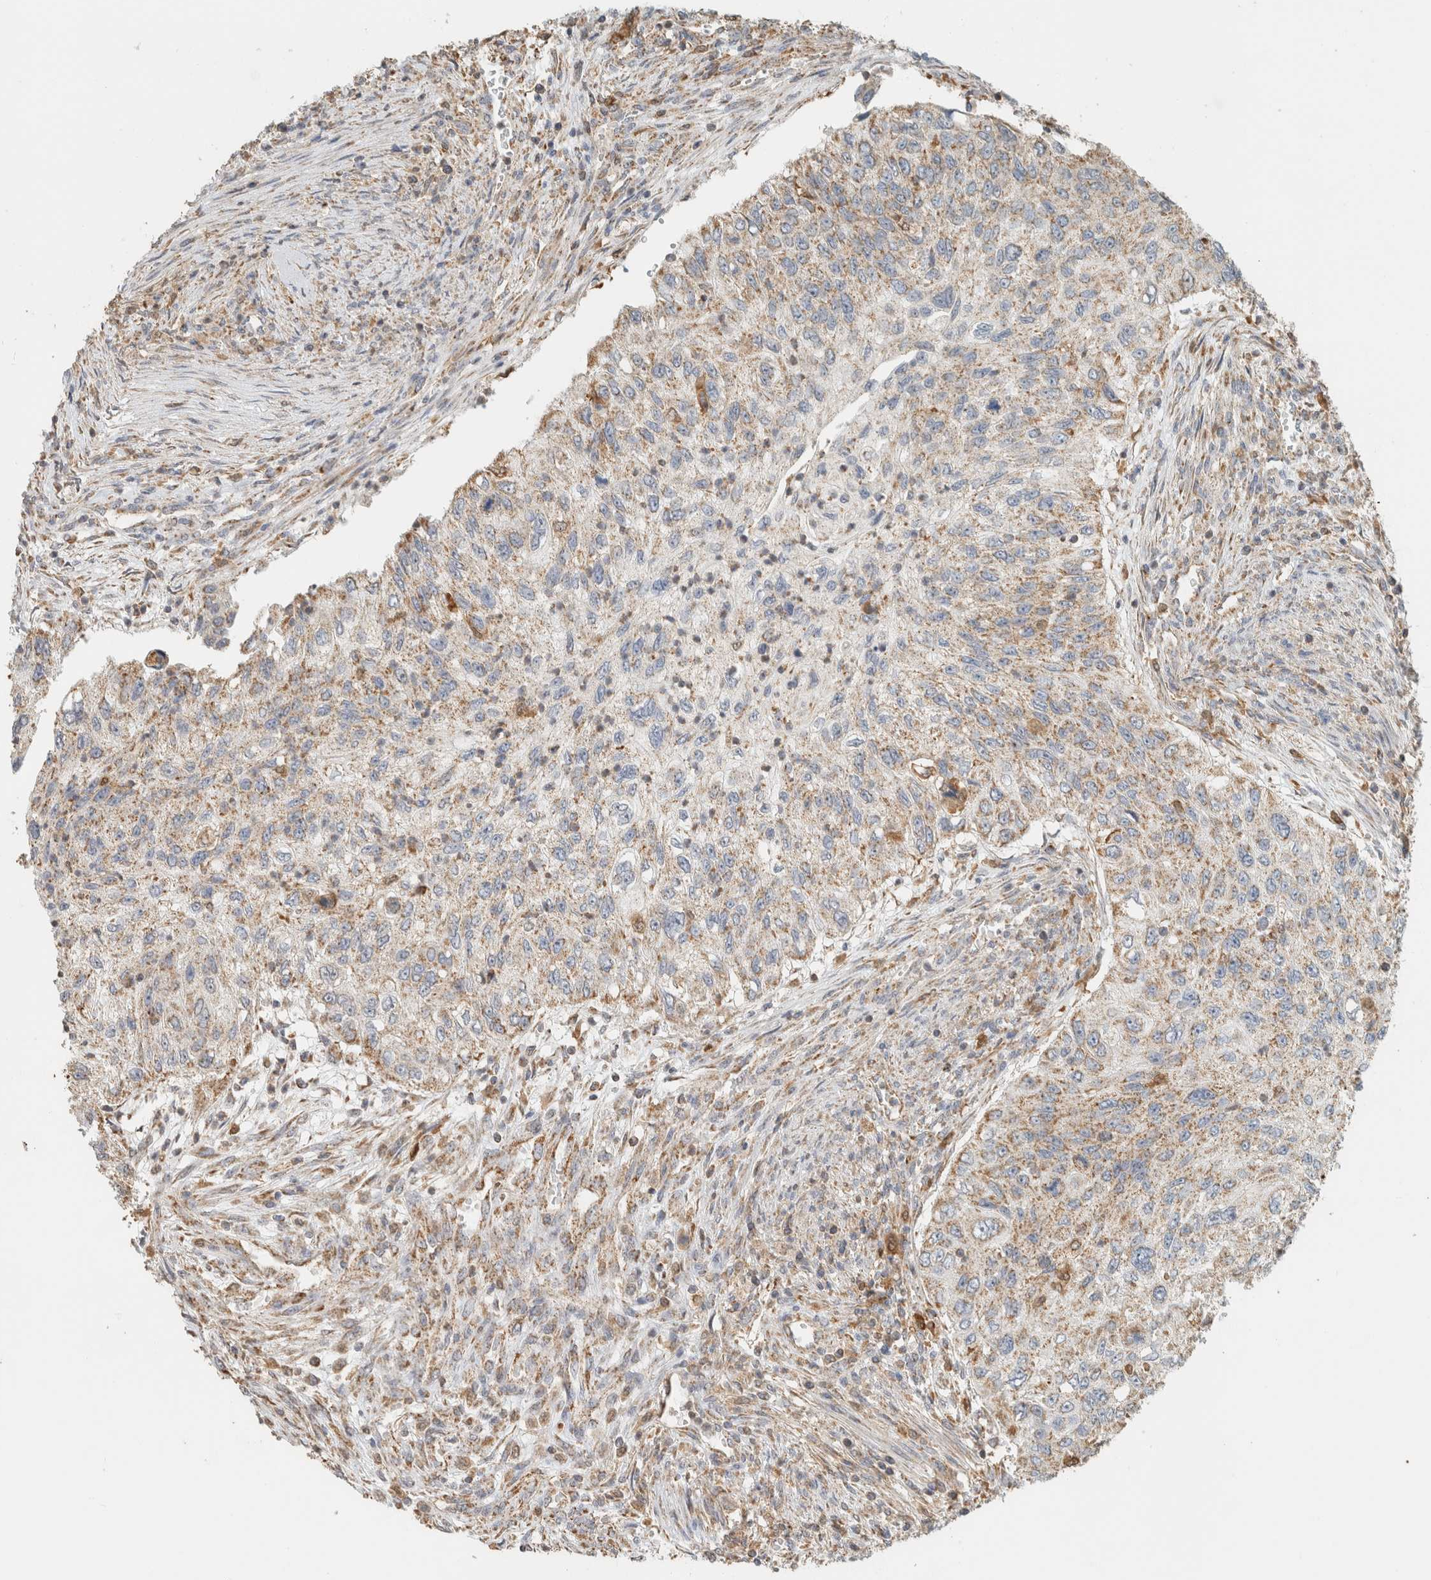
{"staining": {"intensity": "weak", "quantity": ">75%", "location": "cytoplasmic/membranous"}, "tissue": "urothelial cancer", "cell_type": "Tumor cells", "image_type": "cancer", "snomed": [{"axis": "morphology", "description": "Urothelial carcinoma, High grade"}, {"axis": "topography", "description": "Urinary bladder"}], "caption": "A micrograph of urothelial cancer stained for a protein displays weak cytoplasmic/membranous brown staining in tumor cells.", "gene": "CAPG", "patient": {"sex": "female", "age": 60}}